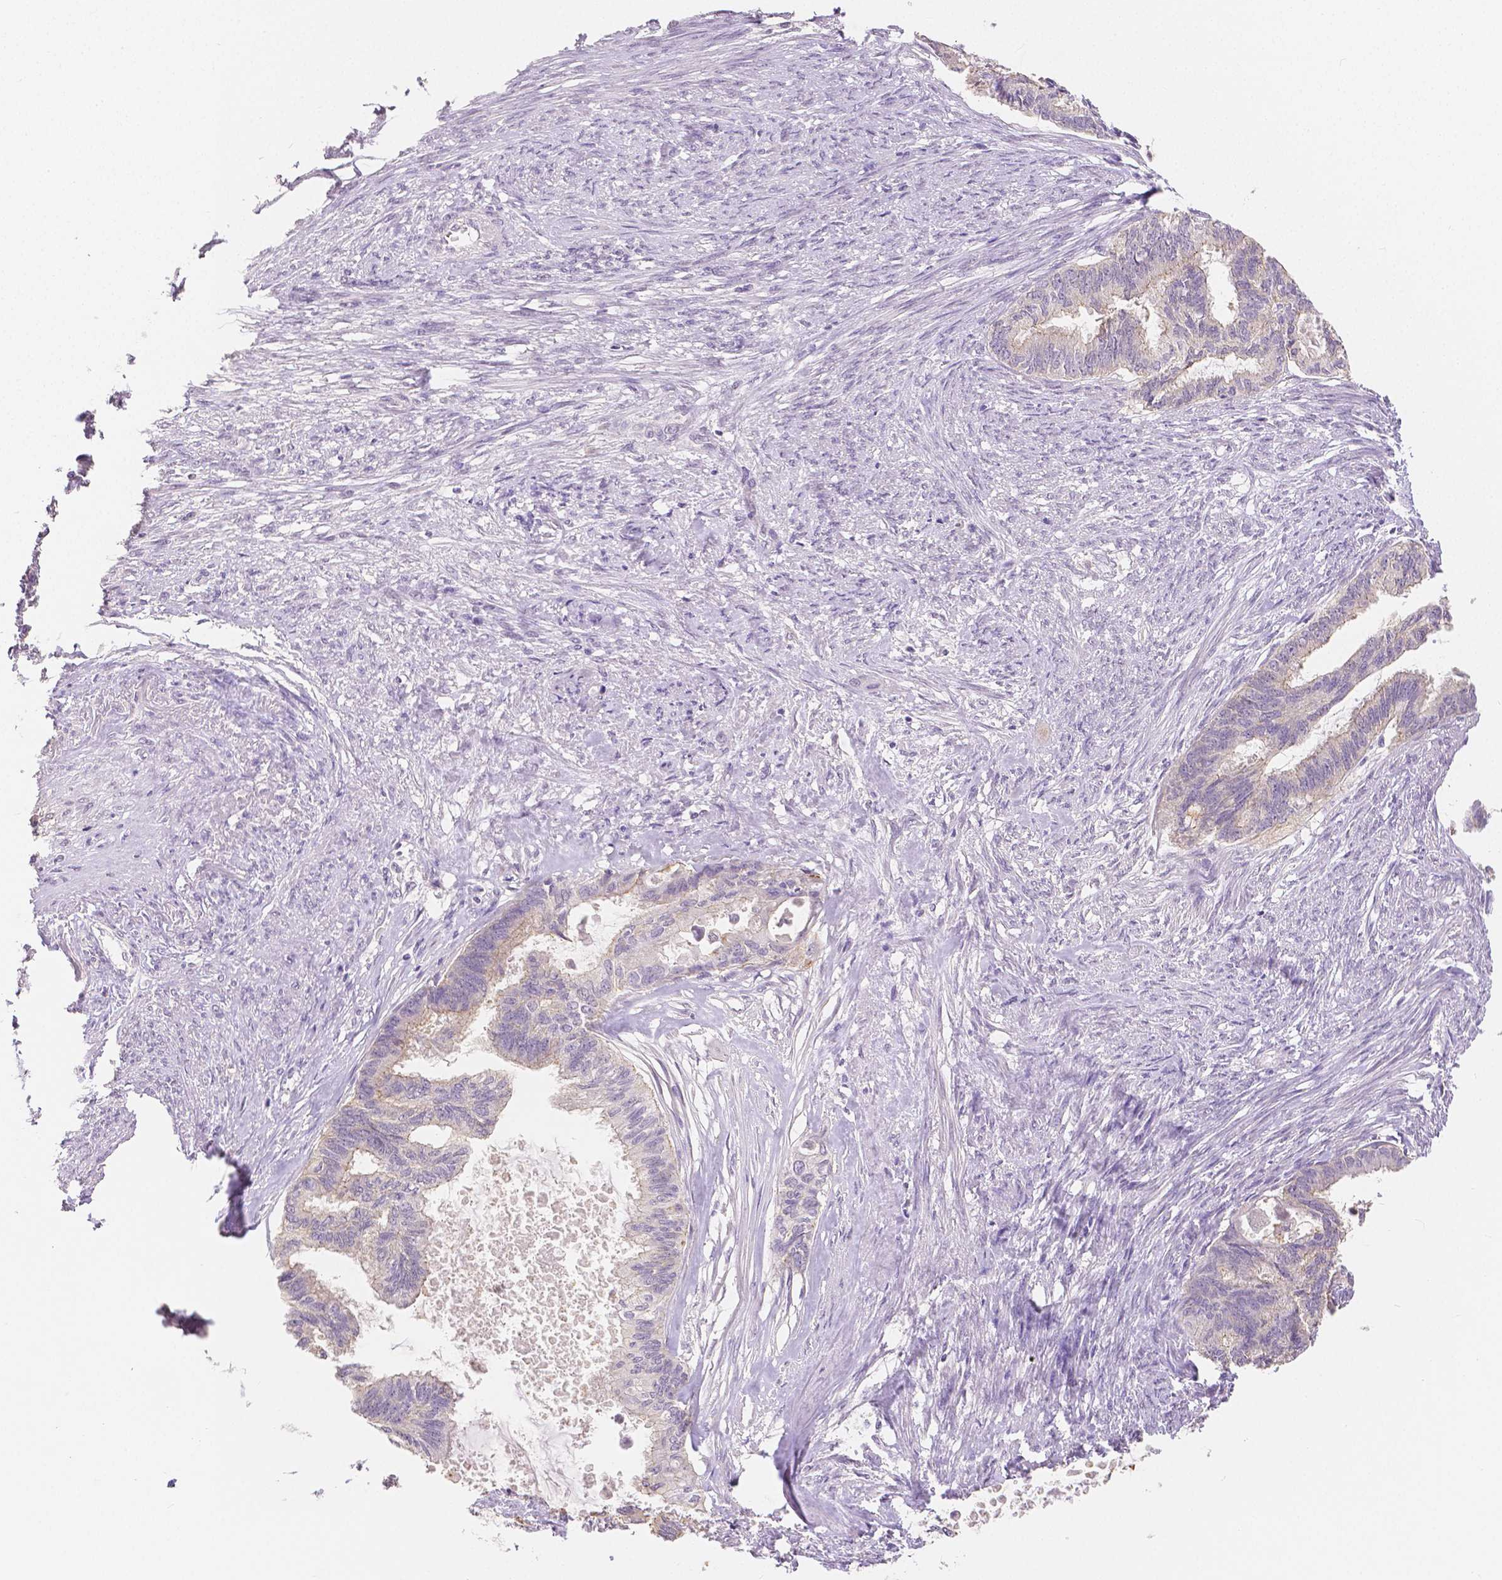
{"staining": {"intensity": "negative", "quantity": "none", "location": "none"}, "tissue": "endometrial cancer", "cell_type": "Tumor cells", "image_type": "cancer", "snomed": [{"axis": "morphology", "description": "Adenocarcinoma, NOS"}, {"axis": "topography", "description": "Endometrium"}], "caption": "Endometrial cancer (adenocarcinoma) was stained to show a protein in brown. There is no significant staining in tumor cells.", "gene": "OCLN", "patient": {"sex": "female", "age": 86}}